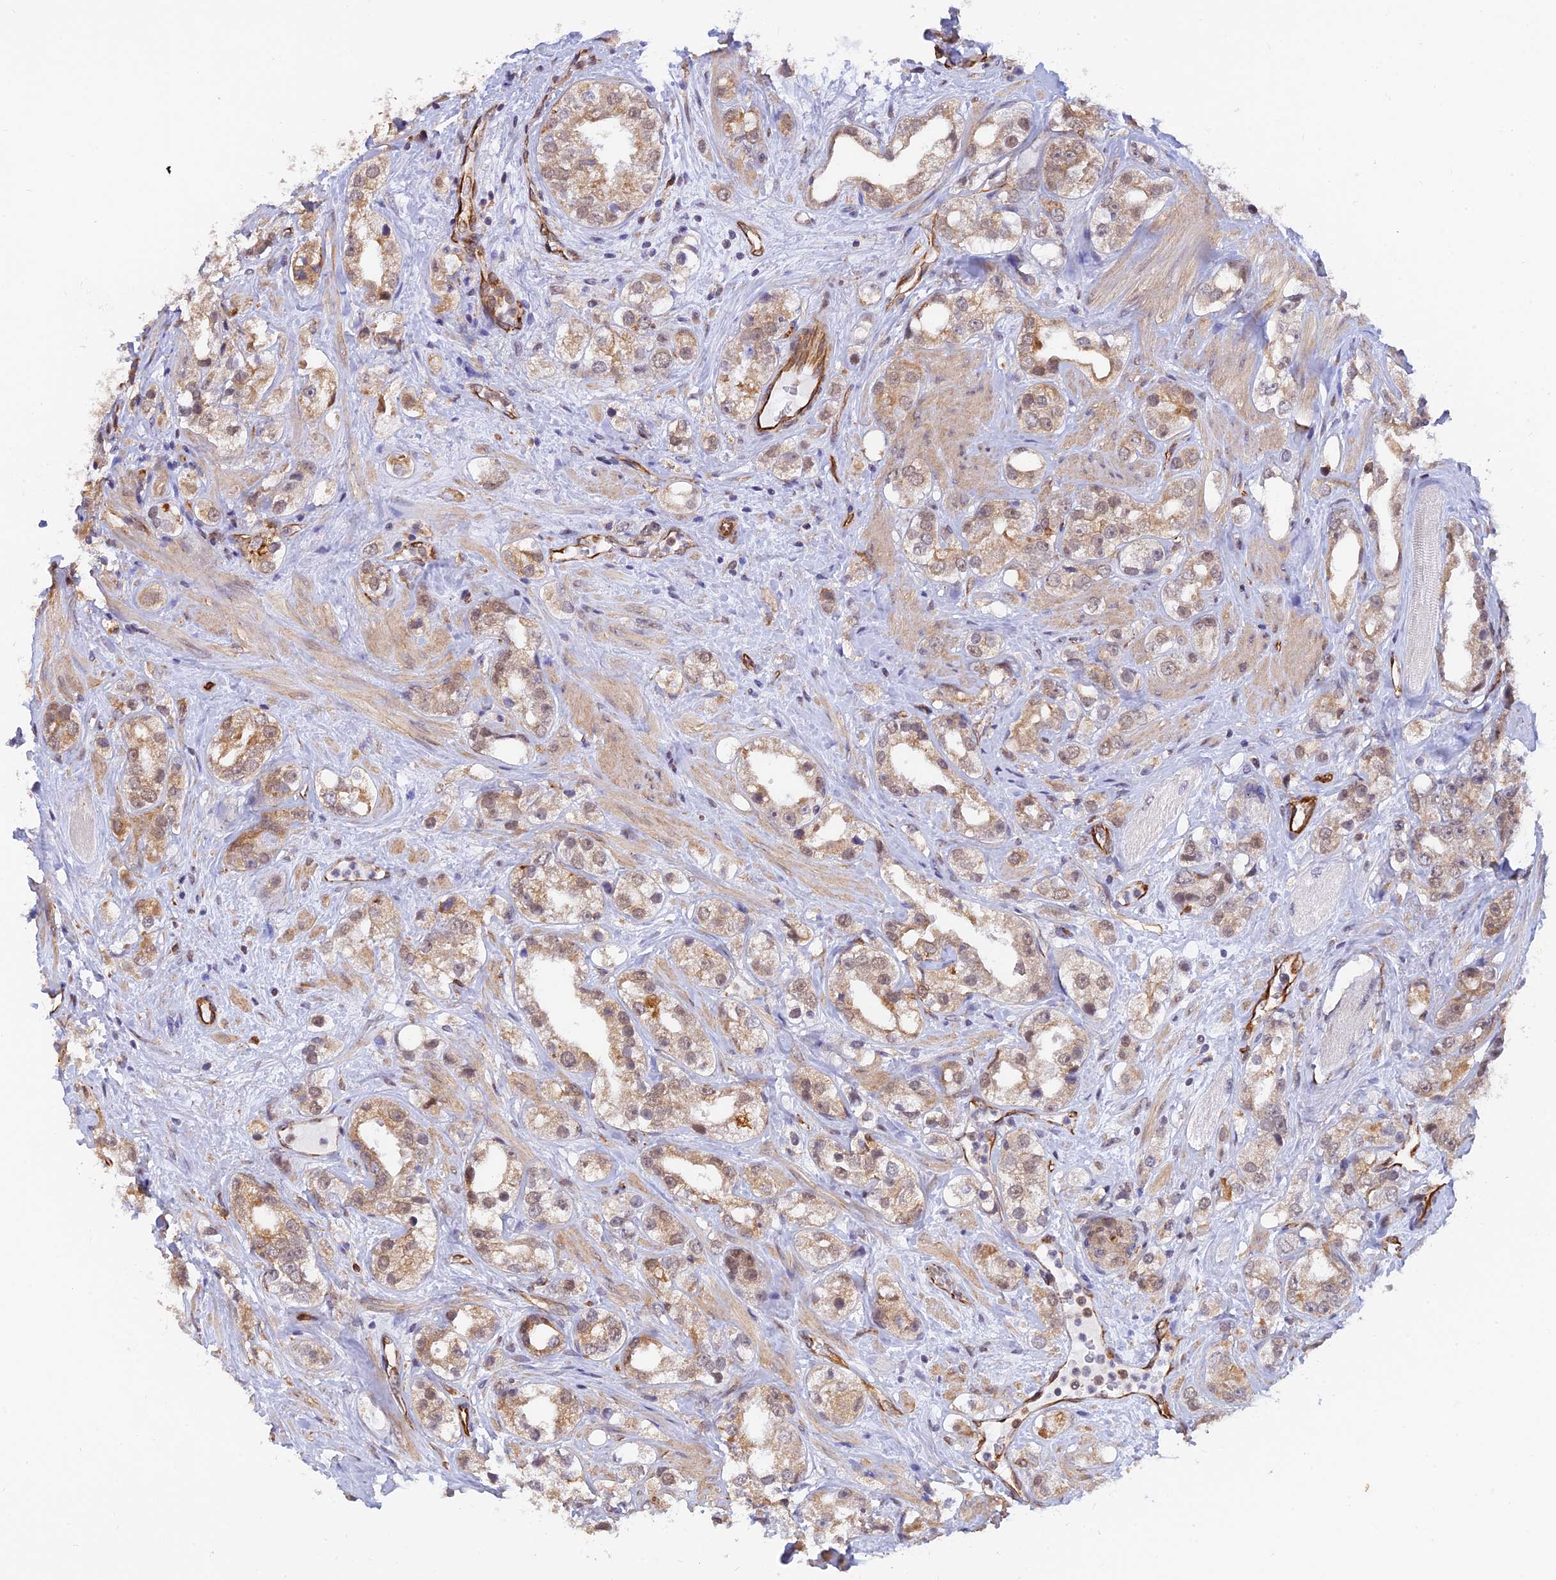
{"staining": {"intensity": "moderate", "quantity": ">75%", "location": "cytoplasmic/membranous,nuclear"}, "tissue": "prostate cancer", "cell_type": "Tumor cells", "image_type": "cancer", "snomed": [{"axis": "morphology", "description": "Adenocarcinoma, NOS"}, {"axis": "topography", "description": "Prostate"}], "caption": "Immunohistochemistry staining of adenocarcinoma (prostate), which reveals medium levels of moderate cytoplasmic/membranous and nuclear staining in approximately >75% of tumor cells indicating moderate cytoplasmic/membranous and nuclear protein staining. The staining was performed using DAB (3,3'-diaminobenzidine) (brown) for protein detection and nuclei were counterstained in hematoxylin (blue).", "gene": "PAGR1", "patient": {"sex": "male", "age": 79}}